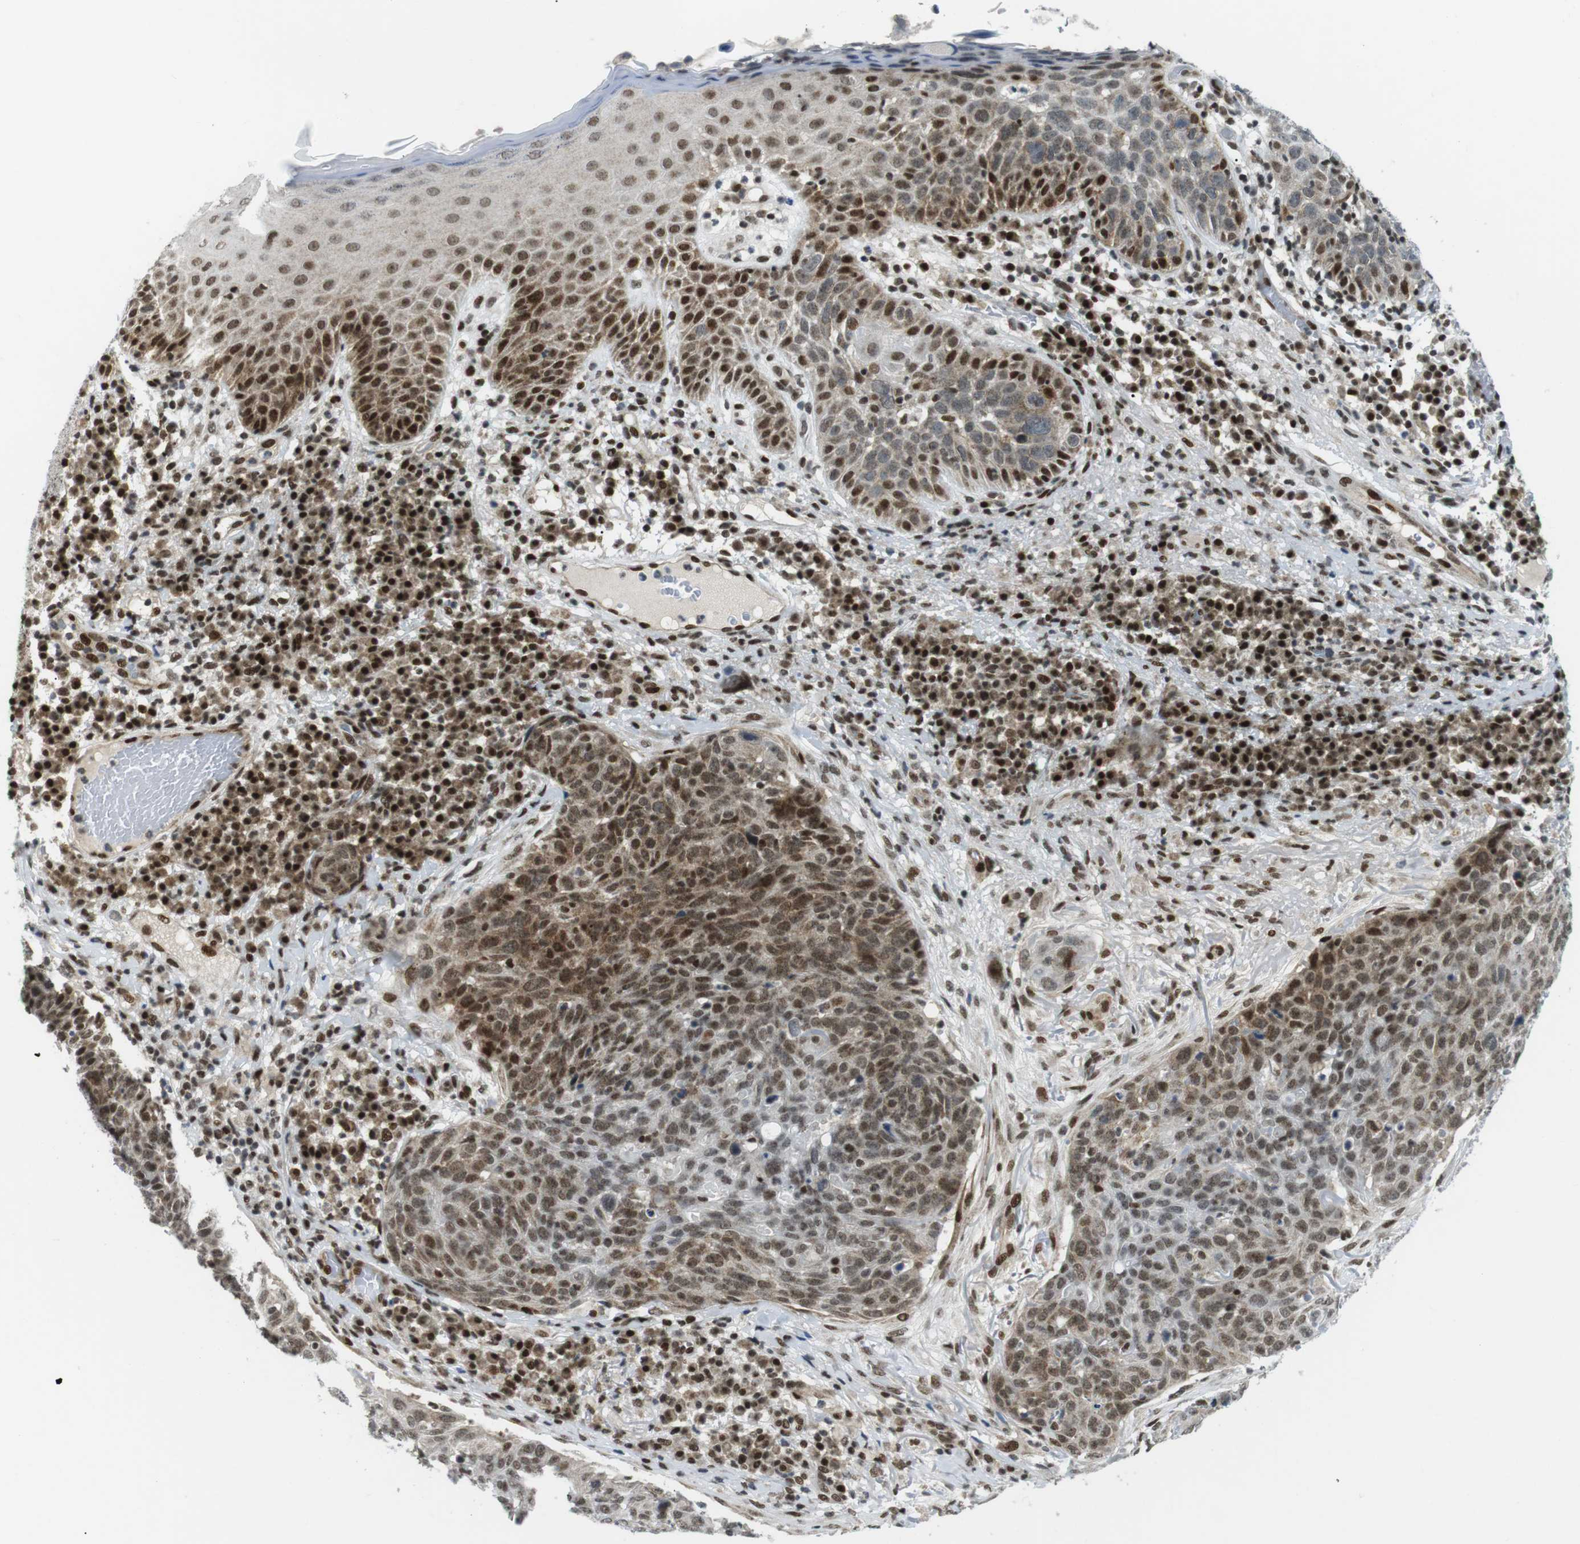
{"staining": {"intensity": "moderate", "quantity": "25%-75%", "location": "nuclear"}, "tissue": "skin cancer", "cell_type": "Tumor cells", "image_type": "cancer", "snomed": [{"axis": "morphology", "description": "Squamous cell carcinoma in situ, NOS"}, {"axis": "morphology", "description": "Squamous cell carcinoma, NOS"}, {"axis": "topography", "description": "Skin"}], "caption": "Skin cancer stained with a protein marker displays moderate staining in tumor cells.", "gene": "CDC27", "patient": {"sex": "male", "age": 93}}